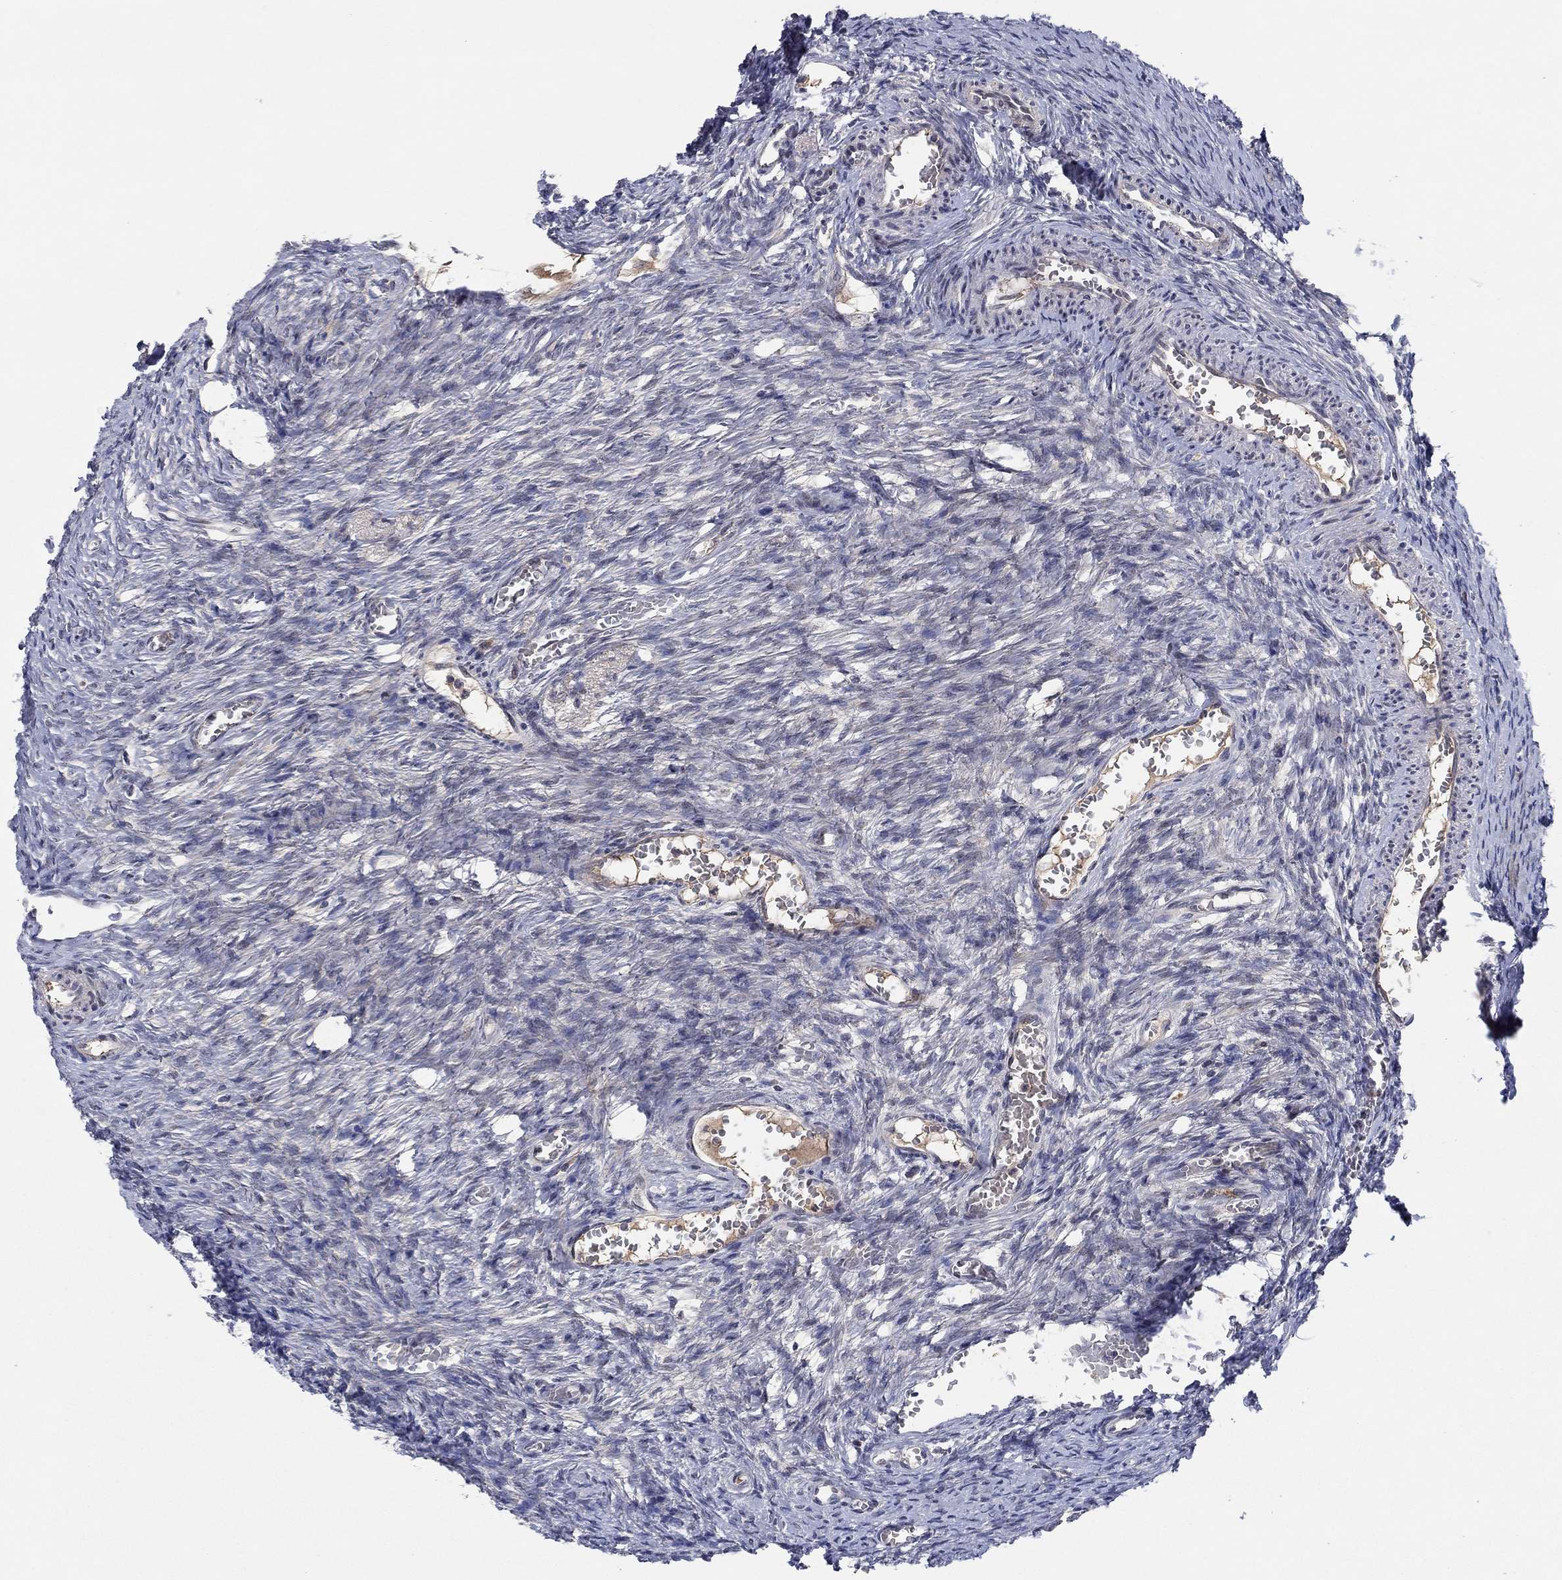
{"staining": {"intensity": "weak", "quantity": "25%-75%", "location": "cytoplasmic/membranous"}, "tissue": "ovary", "cell_type": "Follicle cells", "image_type": "normal", "snomed": [{"axis": "morphology", "description": "Normal tissue, NOS"}, {"axis": "topography", "description": "Ovary"}], "caption": "Immunohistochemistry (IHC) staining of benign ovary, which reveals low levels of weak cytoplasmic/membranous positivity in approximately 25%-75% of follicle cells indicating weak cytoplasmic/membranous protein positivity. The staining was performed using DAB (brown) for protein detection and nuclei were counterstained in hematoxylin (blue).", "gene": "IL4", "patient": {"sex": "female", "age": 39}}